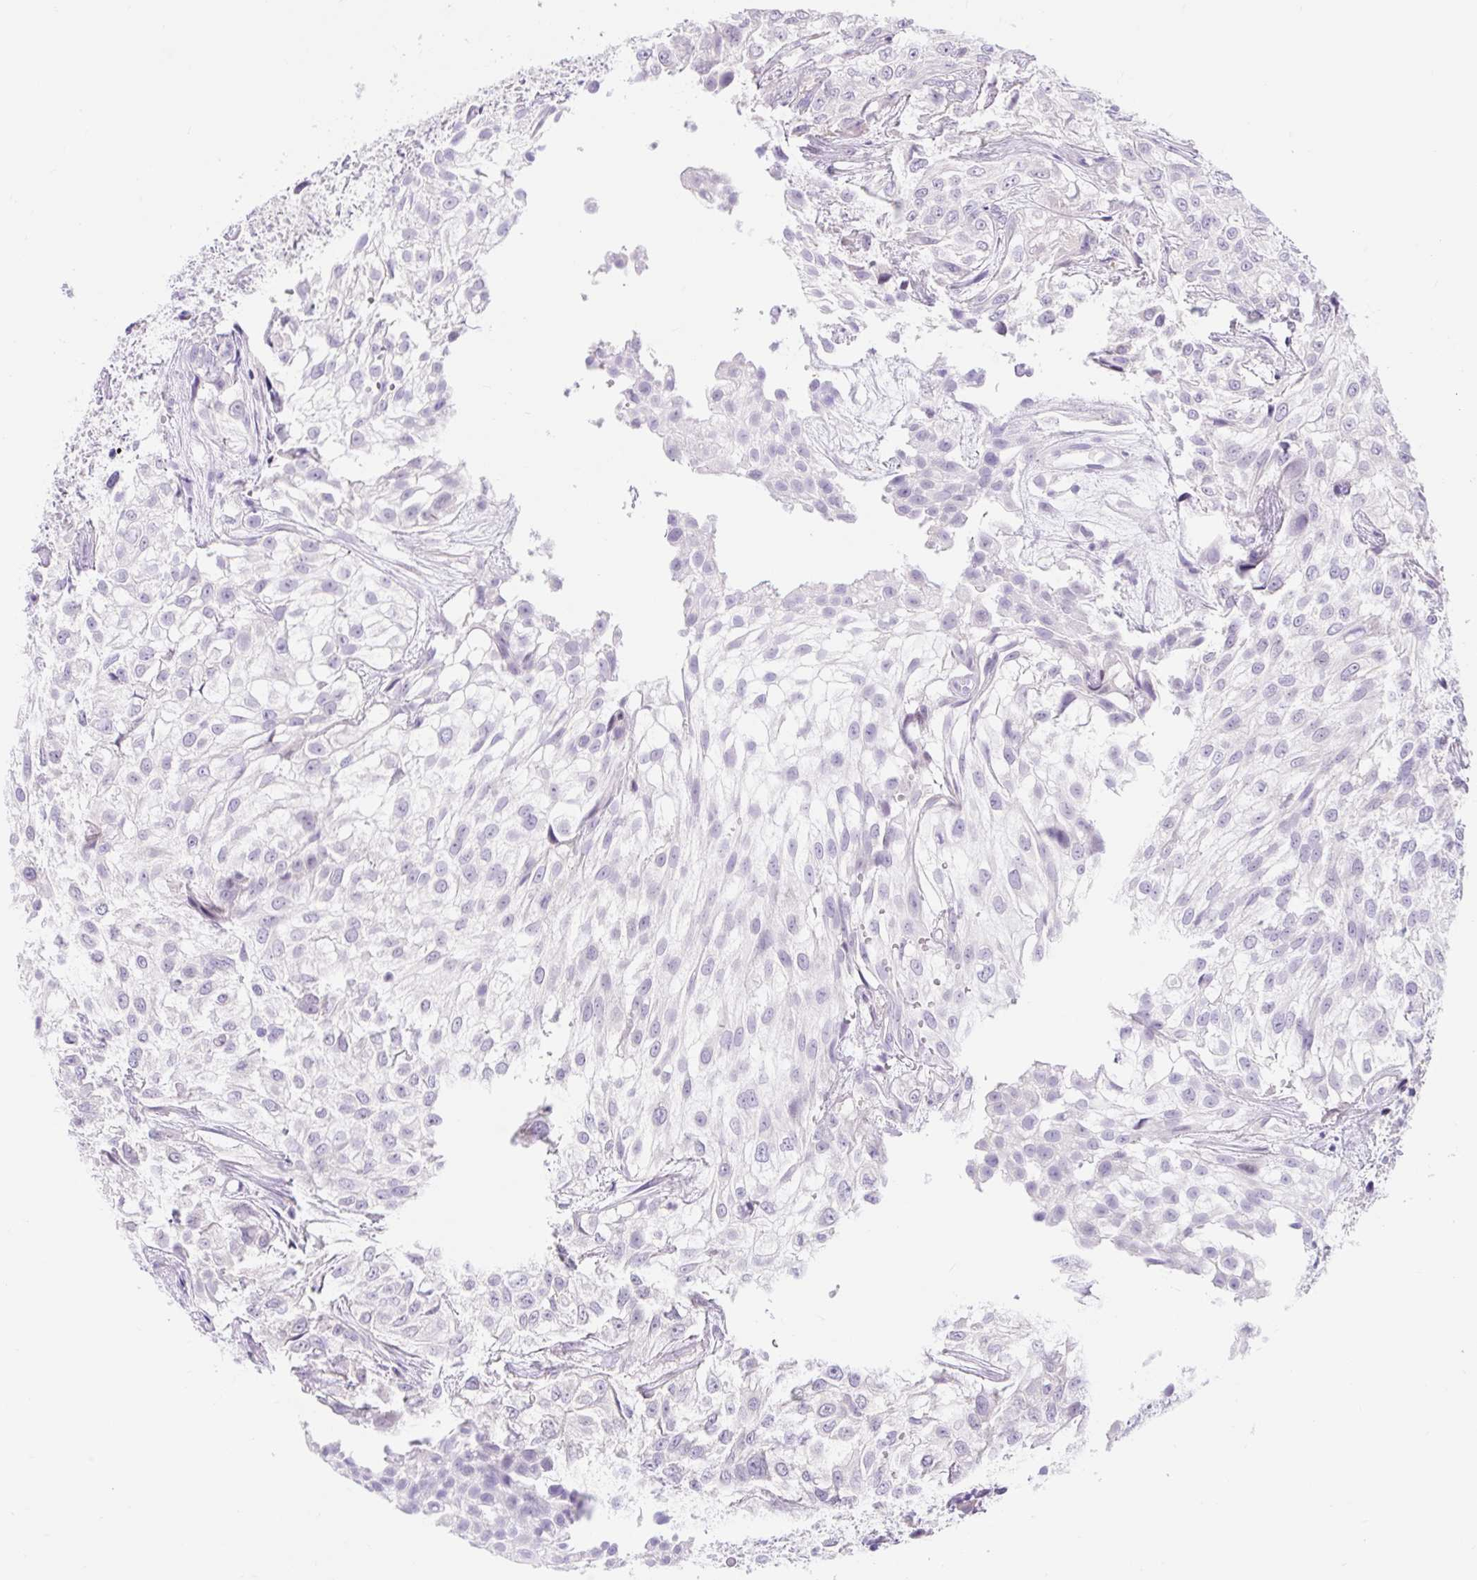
{"staining": {"intensity": "negative", "quantity": "none", "location": "none"}, "tissue": "urothelial cancer", "cell_type": "Tumor cells", "image_type": "cancer", "snomed": [{"axis": "morphology", "description": "Urothelial carcinoma, High grade"}, {"axis": "topography", "description": "Urinary bladder"}], "caption": "This is an immunohistochemistry histopathology image of human urothelial cancer. There is no positivity in tumor cells.", "gene": "SLC28A1", "patient": {"sex": "male", "age": 56}}